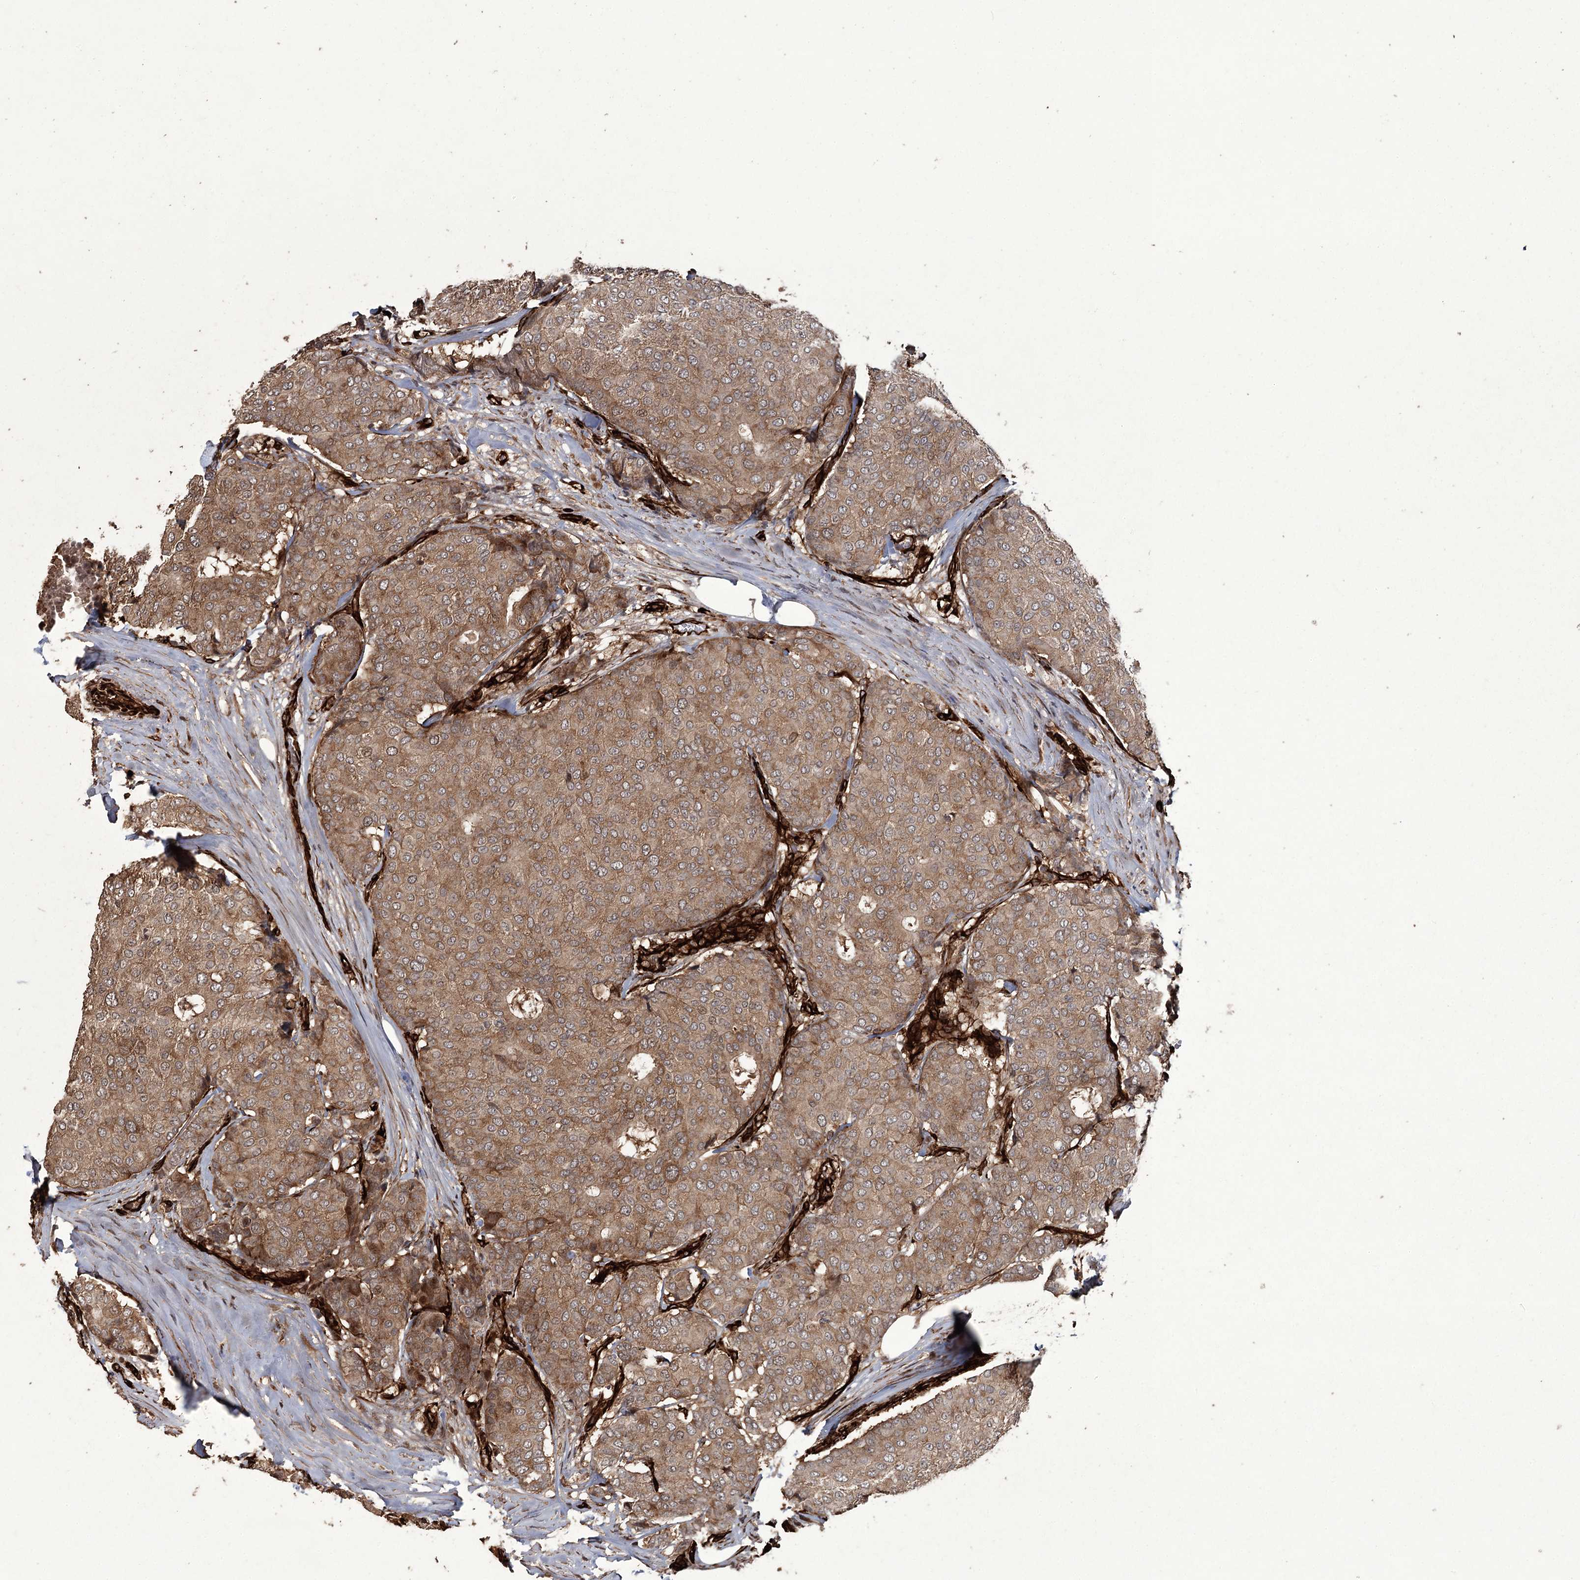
{"staining": {"intensity": "moderate", "quantity": ">75%", "location": "cytoplasmic/membranous"}, "tissue": "breast cancer", "cell_type": "Tumor cells", "image_type": "cancer", "snomed": [{"axis": "morphology", "description": "Duct carcinoma"}, {"axis": "topography", "description": "Breast"}], "caption": "Intraductal carcinoma (breast) stained with a brown dye demonstrates moderate cytoplasmic/membranous positive staining in about >75% of tumor cells.", "gene": "RPAP3", "patient": {"sex": "female", "age": 75}}